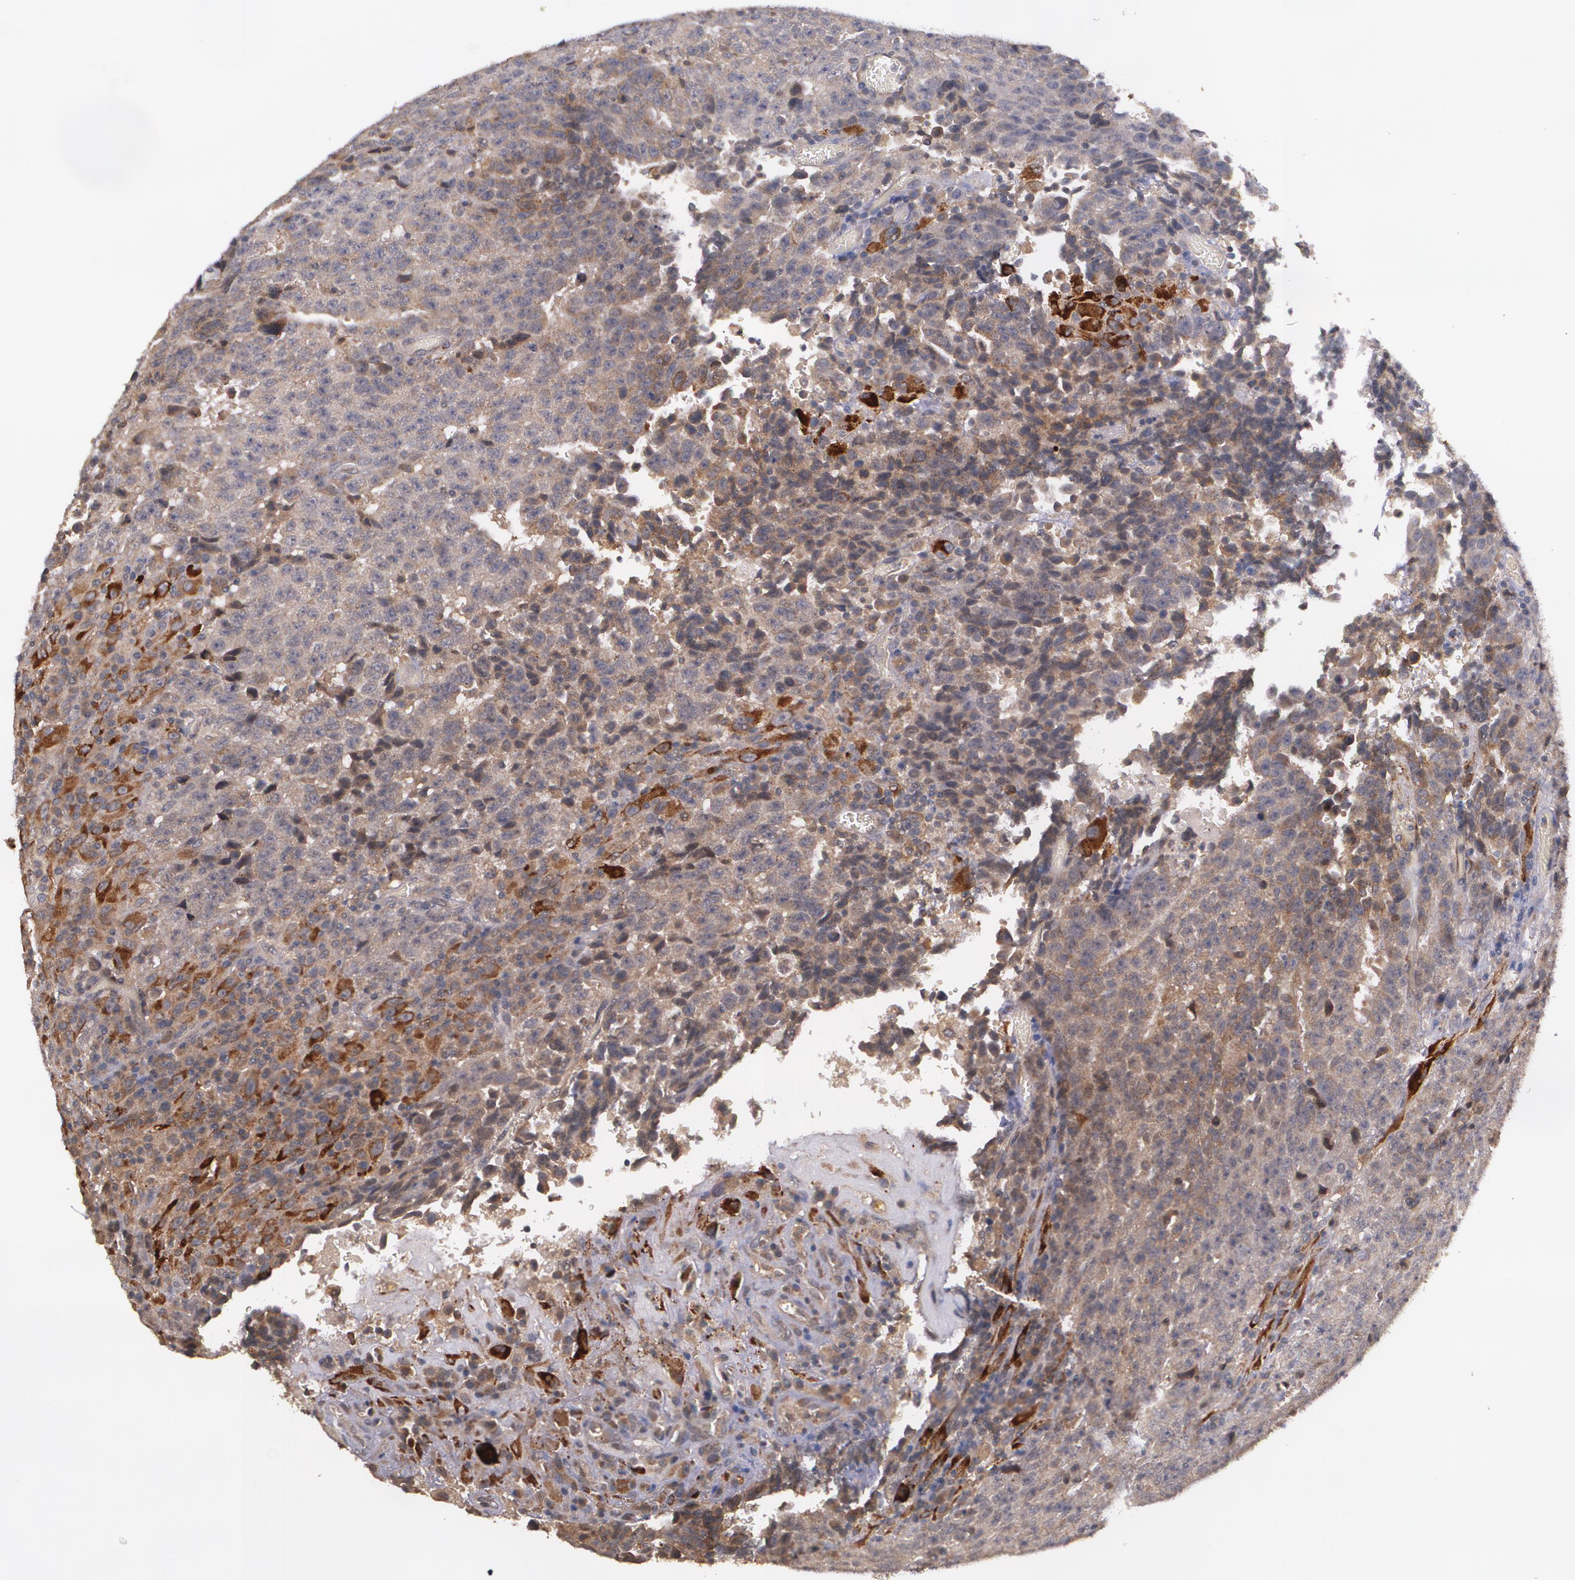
{"staining": {"intensity": "moderate", "quantity": "25%-75%", "location": "cytoplasmic/membranous"}, "tissue": "testis cancer", "cell_type": "Tumor cells", "image_type": "cancer", "snomed": [{"axis": "morphology", "description": "Necrosis, NOS"}, {"axis": "morphology", "description": "Carcinoma, Embryonal, NOS"}, {"axis": "topography", "description": "Testis"}], "caption": "Tumor cells show medium levels of moderate cytoplasmic/membranous positivity in approximately 25%-75% of cells in human testis cancer.", "gene": "IFNGR2", "patient": {"sex": "male", "age": 19}}